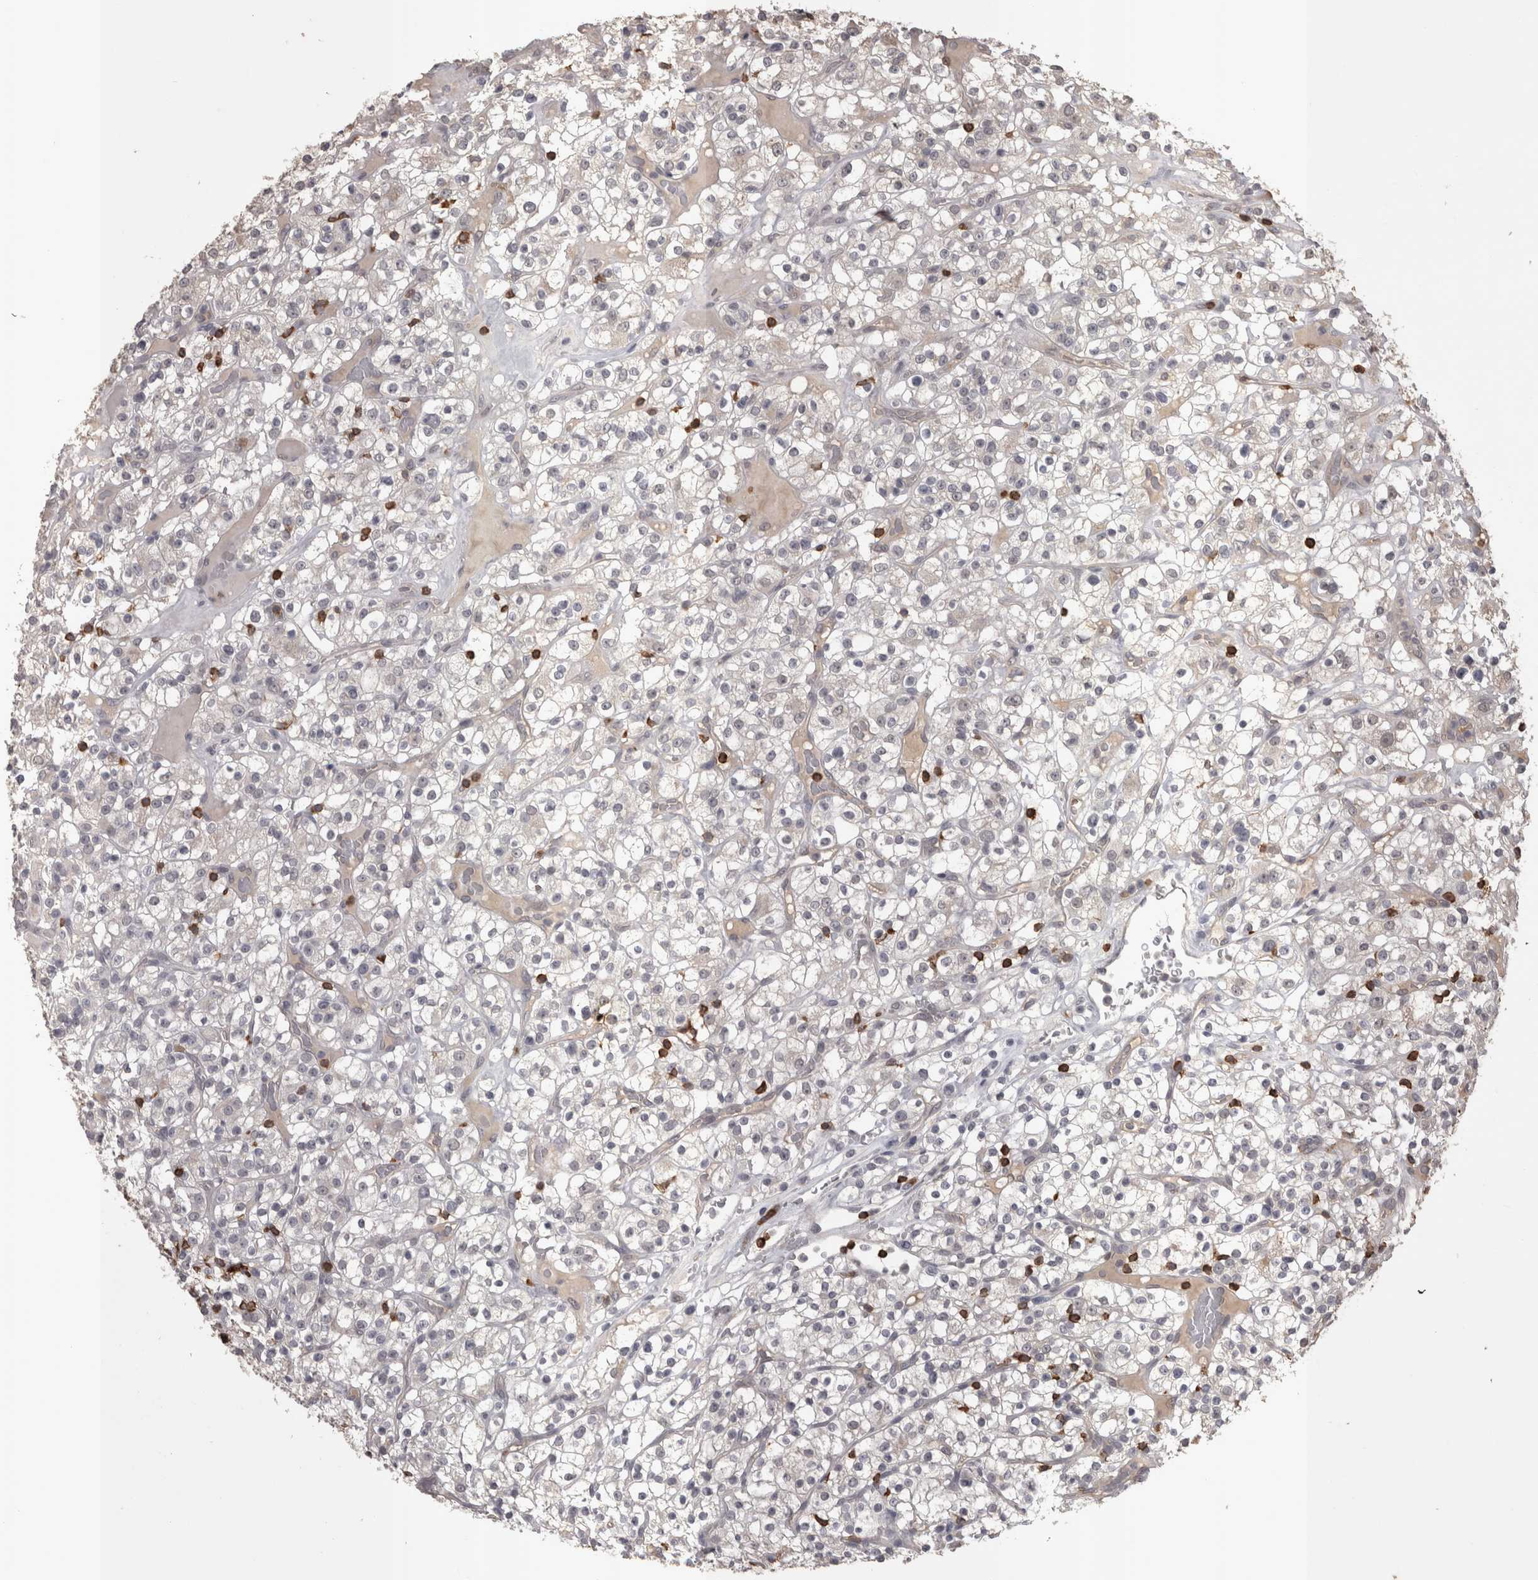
{"staining": {"intensity": "negative", "quantity": "none", "location": "none"}, "tissue": "renal cancer", "cell_type": "Tumor cells", "image_type": "cancer", "snomed": [{"axis": "morphology", "description": "Normal tissue, NOS"}, {"axis": "morphology", "description": "Adenocarcinoma, NOS"}, {"axis": "topography", "description": "Kidney"}], "caption": "A high-resolution histopathology image shows immunohistochemistry (IHC) staining of adenocarcinoma (renal), which demonstrates no significant expression in tumor cells.", "gene": "SKAP1", "patient": {"sex": "female", "age": 72}}